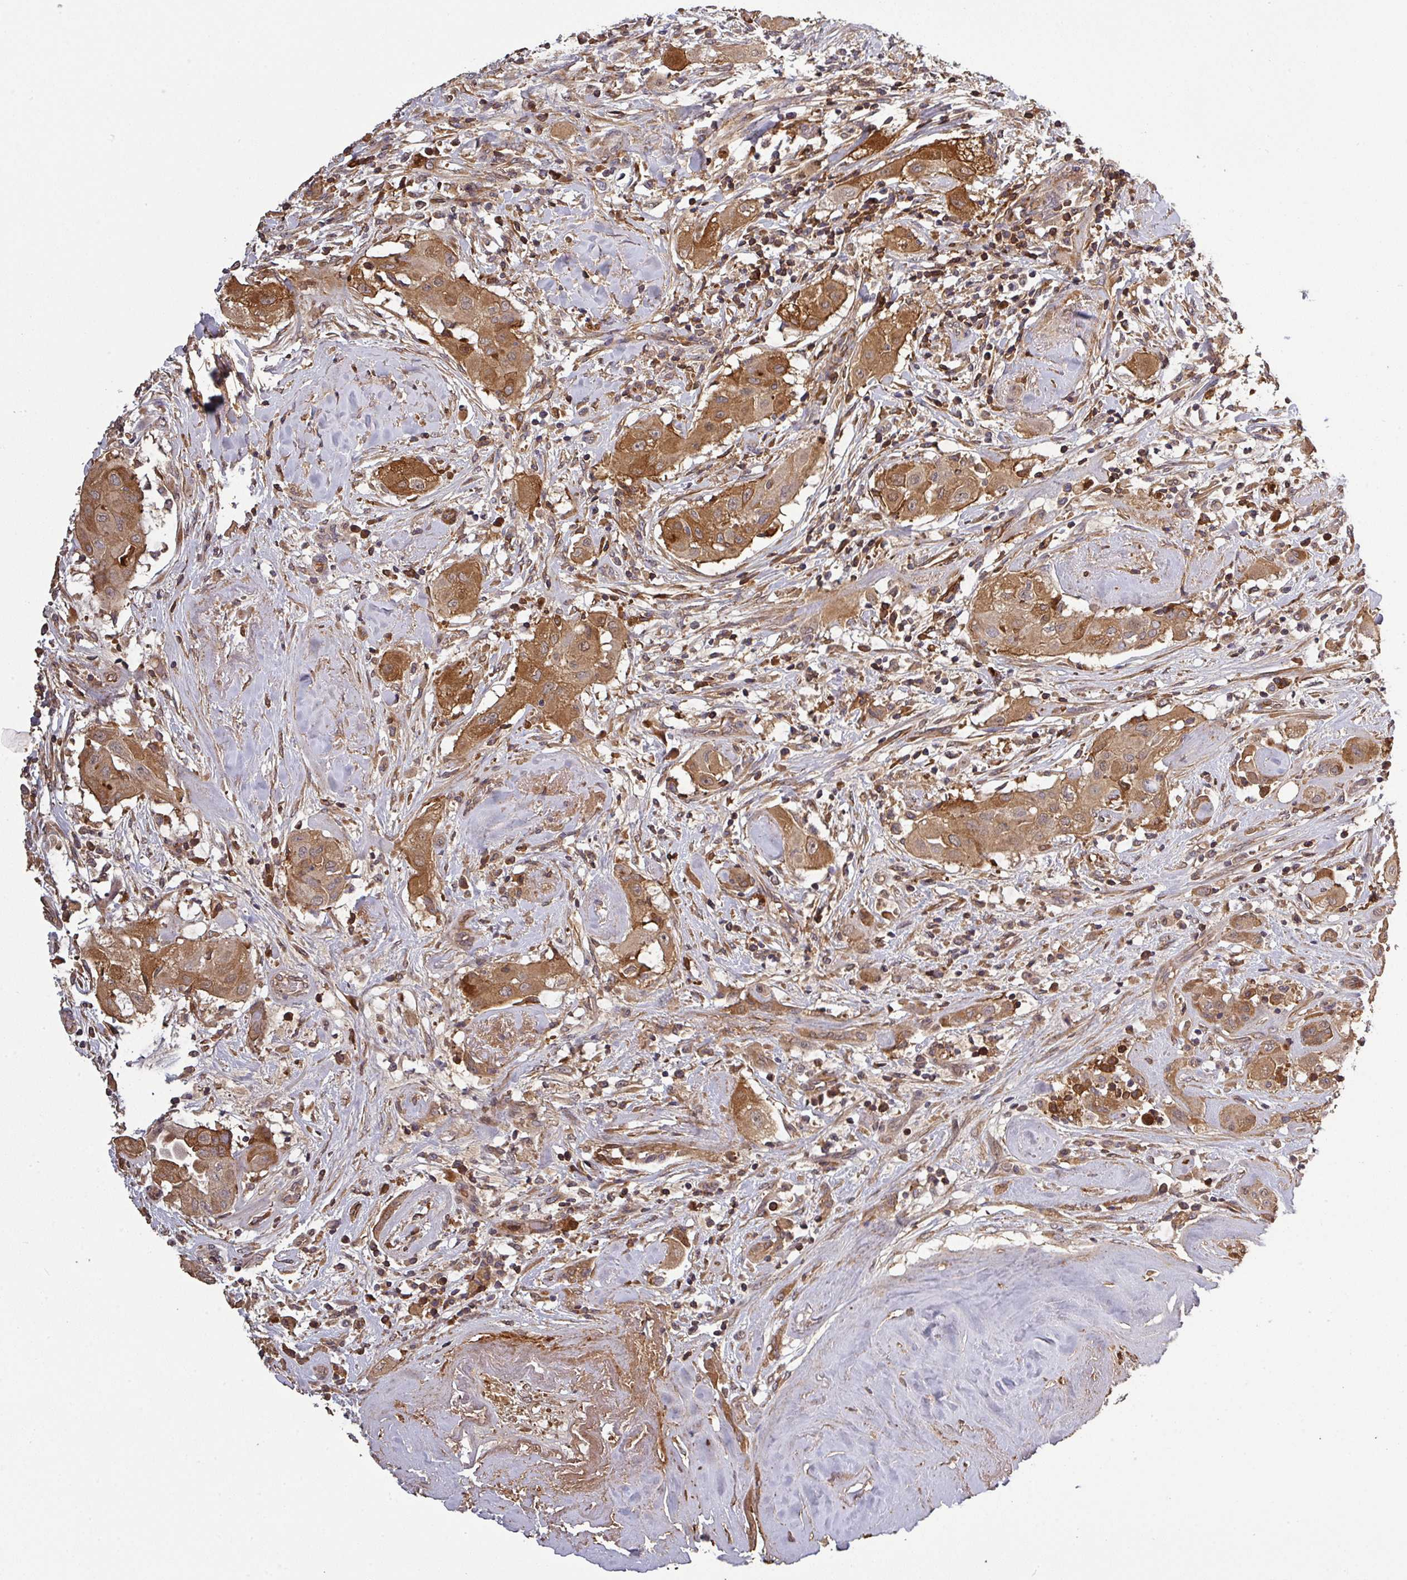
{"staining": {"intensity": "moderate", "quantity": ">75%", "location": "cytoplasmic/membranous"}, "tissue": "thyroid cancer", "cell_type": "Tumor cells", "image_type": "cancer", "snomed": [{"axis": "morphology", "description": "Papillary adenocarcinoma, NOS"}, {"axis": "topography", "description": "Thyroid gland"}], "caption": "Immunohistochemistry (IHC) image of neoplastic tissue: papillary adenocarcinoma (thyroid) stained using immunohistochemistry demonstrates medium levels of moderate protein expression localized specifically in the cytoplasmic/membranous of tumor cells, appearing as a cytoplasmic/membranous brown color.", "gene": "ISLR", "patient": {"sex": "female", "age": 59}}